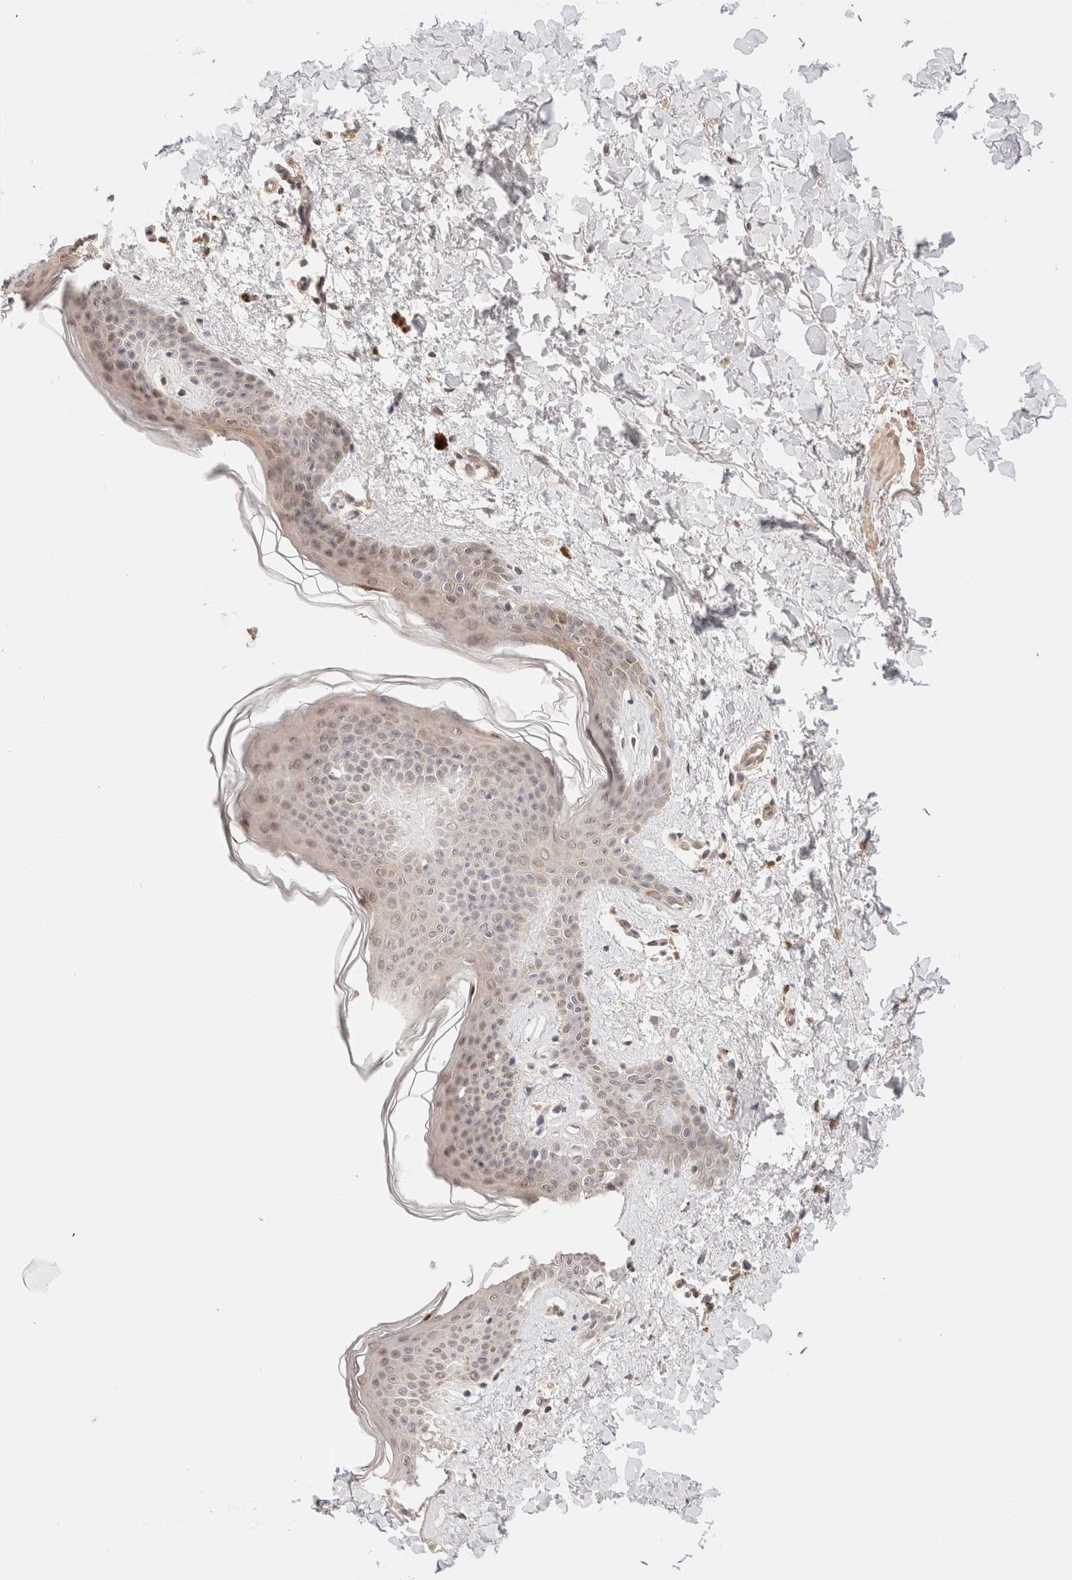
{"staining": {"intensity": "moderate", "quantity": ">75%", "location": "cytoplasmic/membranous,nuclear"}, "tissue": "skin", "cell_type": "Fibroblasts", "image_type": "normal", "snomed": [{"axis": "morphology", "description": "Normal tissue, NOS"}, {"axis": "topography", "description": "Skin"}], "caption": "DAB (3,3'-diaminobenzidine) immunohistochemical staining of unremarkable skin shows moderate cytoplasmic/membranous,nuclear protein staining in about >75% of fibroblasts.", "gene": "BRPF3", "patient": {"sex": "female", "age": 46}}